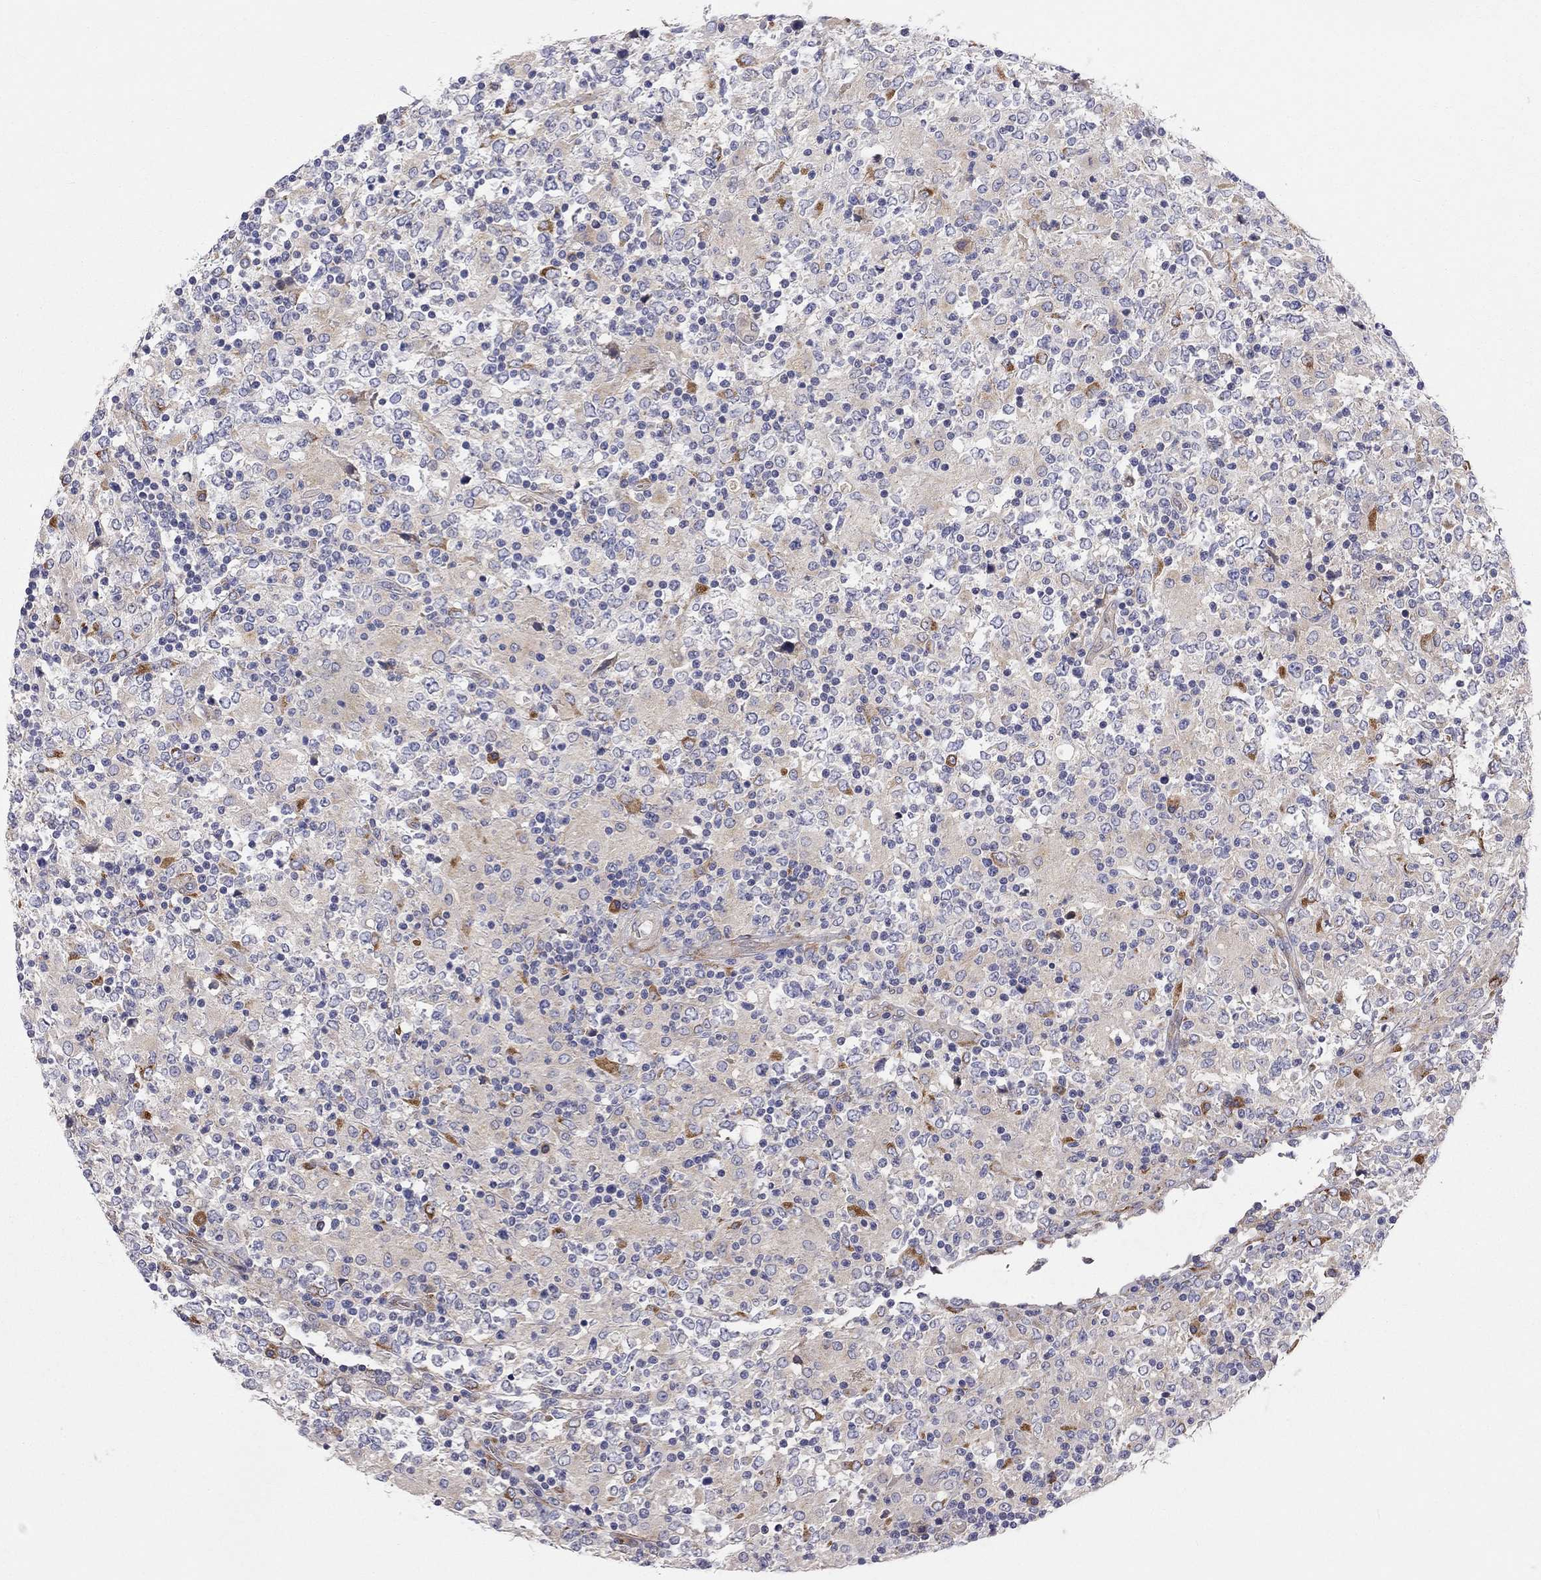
{"staining": {"intensity": "negative", "quantity": "none", "location": "none"}, "tissue": "lymphoma", "cell_type": "Tumor cells", "image_type": "cancer", "snomed": [{"axis": "morphology", "description": "Malignant lymphoma, non-Hodgkin's type, High grade"}, {"axis": "topography", "description": "Lymph node"}], "caption": "Tumor cells show no significant protein staining in high-grade malignant lymphoma, non-Hodgkin's type.", "gene": "CASTOR1", "patient": {"sex": "female", "age": 84}}